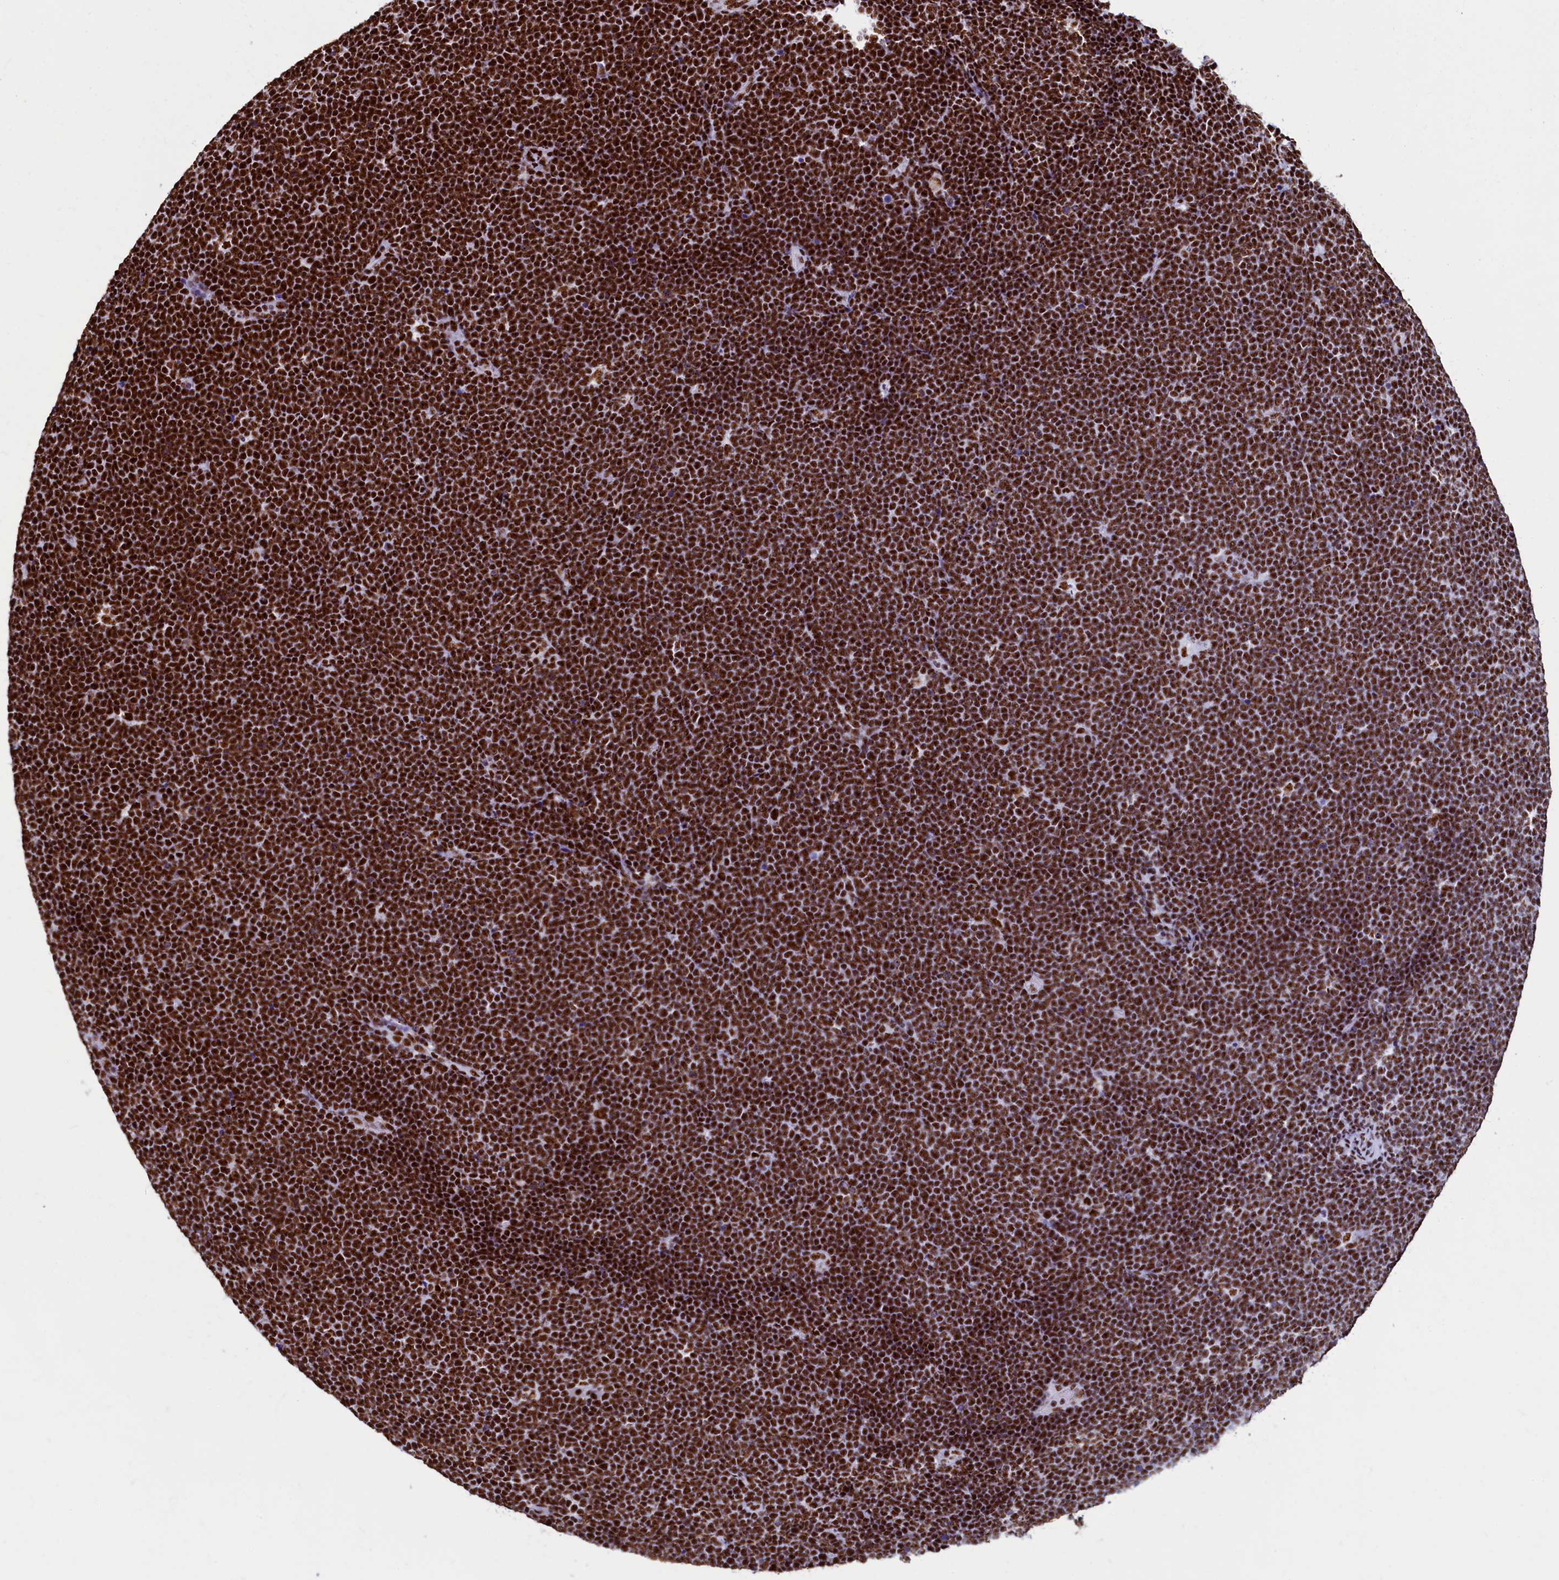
{"staining": {"intensity": "strong", "quantity": ">75%", "location": "nuclear"}, "tissue": "lymphoma", "cell_type": "Tumor cells", "image_type": "cancer", "snomed": [{"axis": "morphology", "description": "Malignant lymphoma, non-Hodgkin's type, High grade"}, {"axis": "topography", "description": "Lymph node"}], "caption": "A brown stain highlights strong nuclear expression of a protein in human high-grade malignant lymphoma, non-Hodgkin's type tumor cells.", "gene": "SRRM2", "patient": {"sex": "male", "age": 13}}